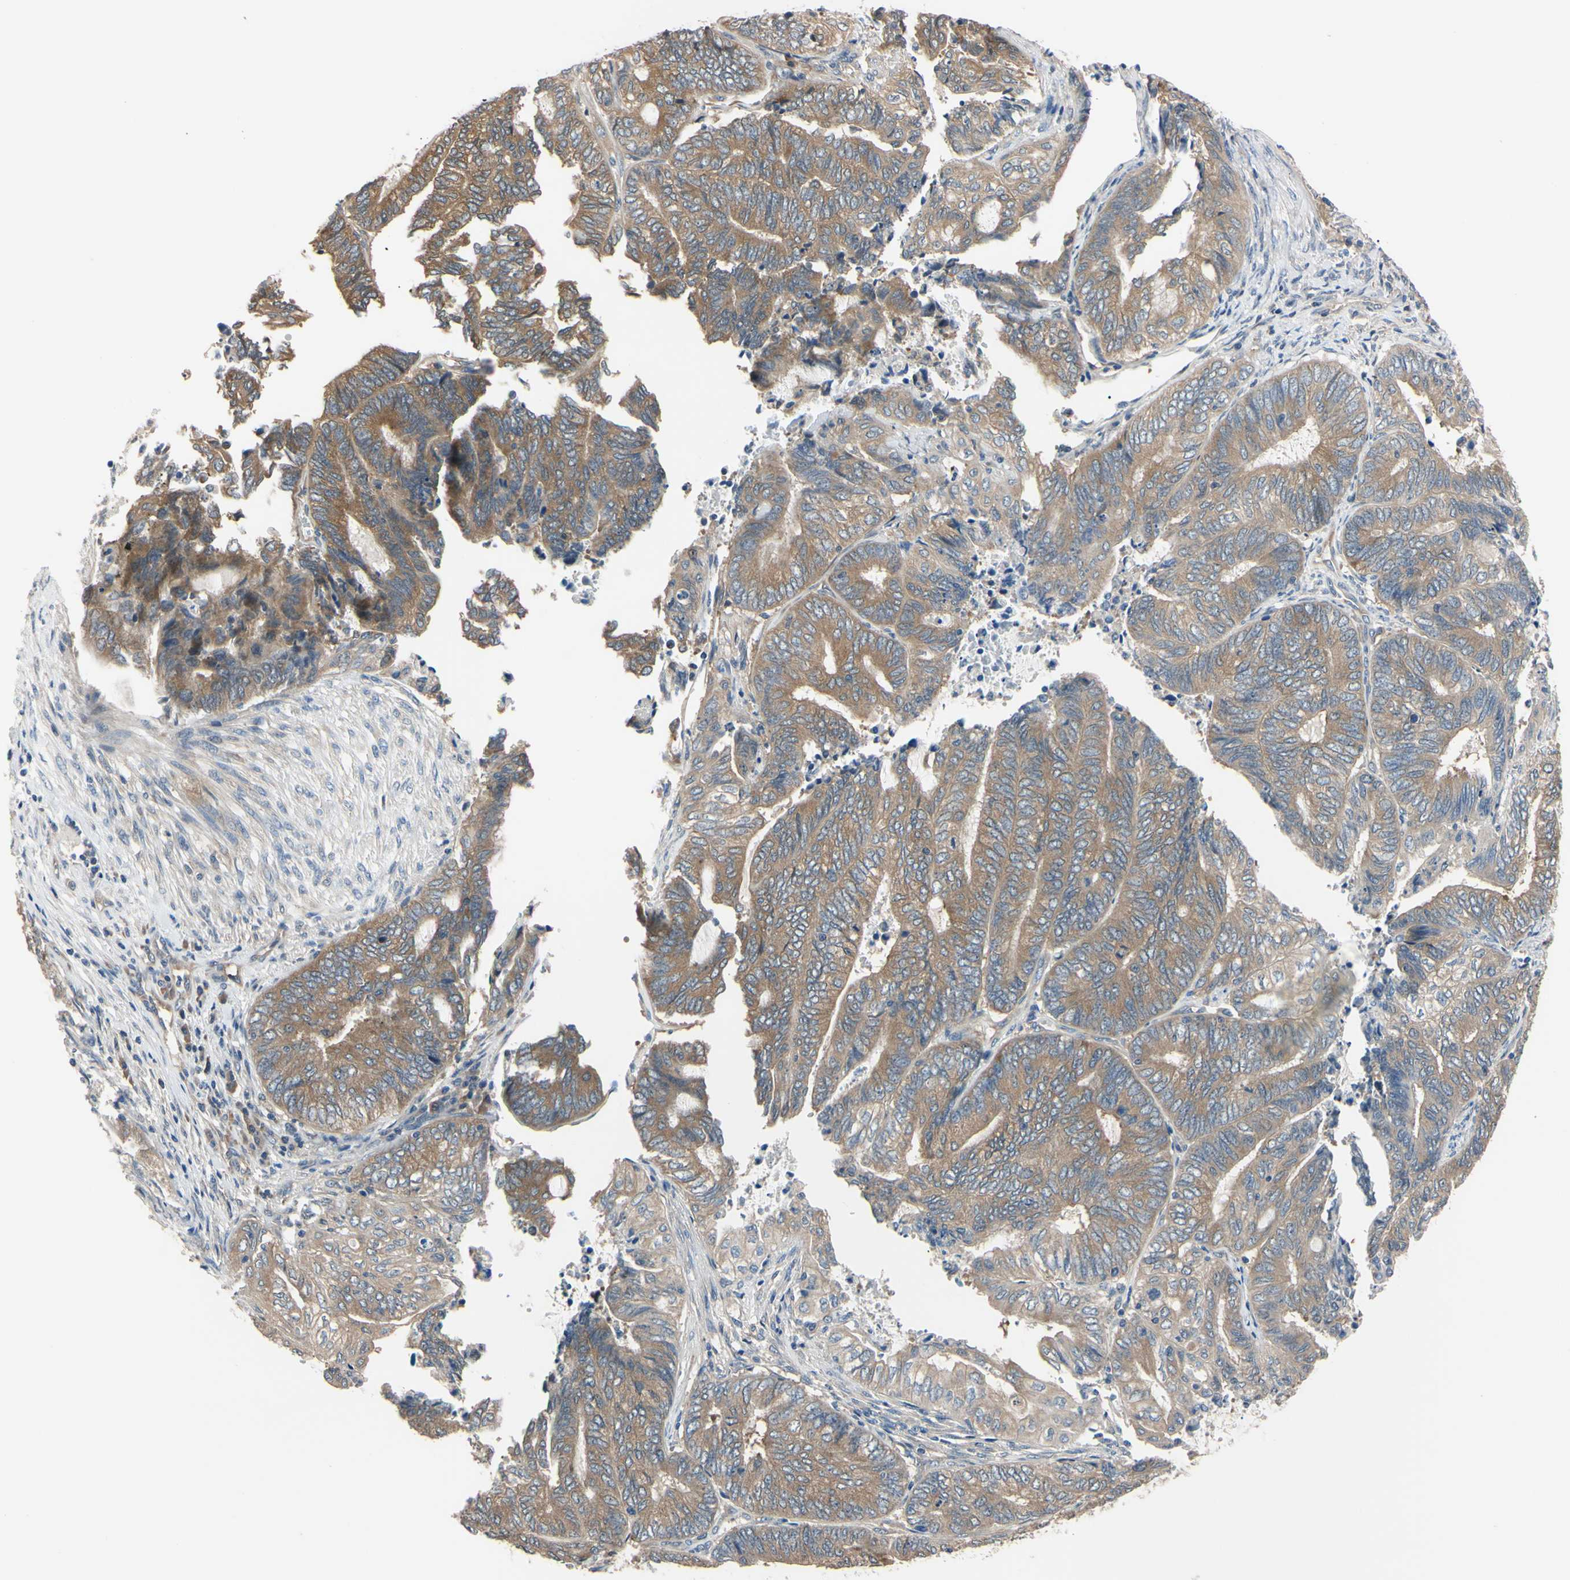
{"staining": {"intensity": "weak", "quantity": ">75%", "location": "cytoplasmic/membranous"}, "tissue": "endometrial cancer", "cell_type": "Tumor cells", "image_type": "cancer", "snomed": [{"axis": "morphology", "description": "Adenocarcinoma, NOS"}, {"axis": "topography", "description": "Uterus"}, {"axis": "topography", "description": "Endometrium"}], "caption": "A brown stain highlights weak cytoplasmic/membranous positivity of a protein in human adenocarcinoma (endometrial) tumor cells.", "gene": "RARS1", "patient": {"sex": "female", "age": 70}}